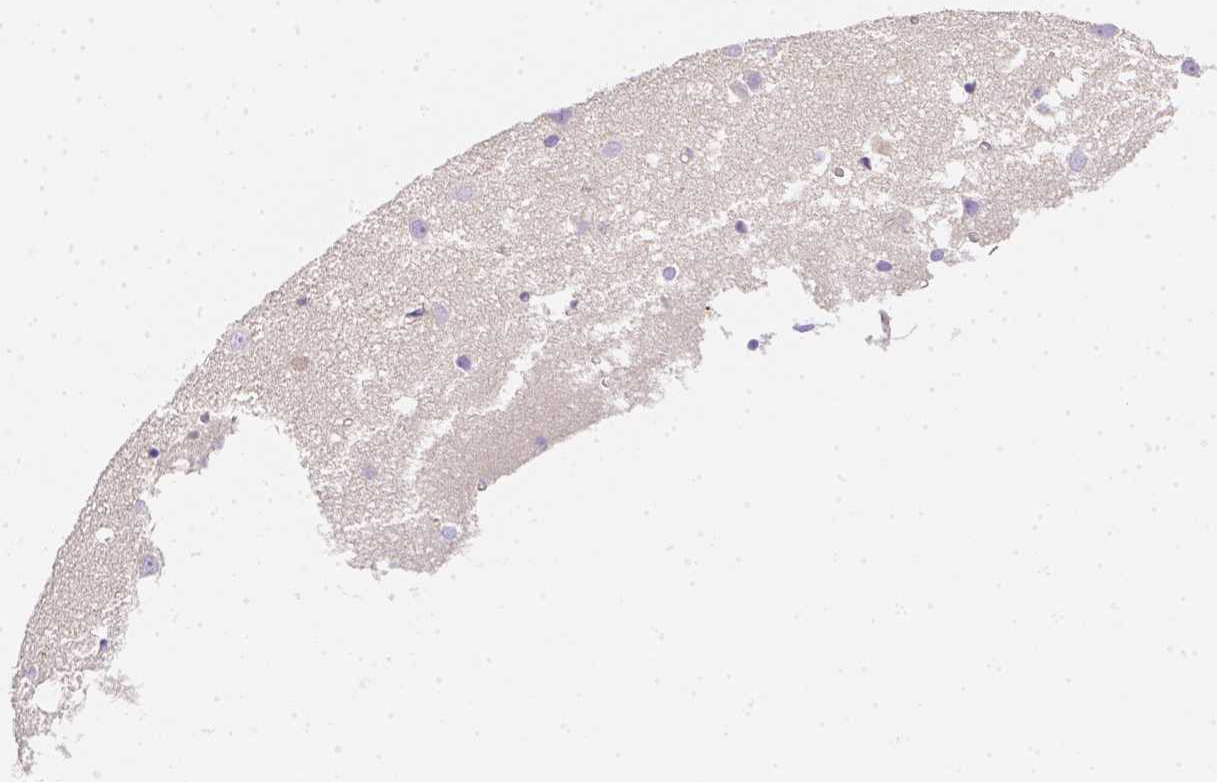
{"staining": {"intensity": "negative", "quantity": "none", "location": "none"}, "tissue": "cerebral cortex", "cell_type": "Endothelial cells", "image_type": "normal", "snomed": [{"axis": "morphology", "description": "Normal tissue, NOS"}, {"axis": "topography", "description": "Cerebral cortex"}], "caption": "Benign cerebral cortex was stained to show a protein in brown. There is no significant positivity in endothelial cells. Brightfield microscopy of immunohistochemistry (IHC) stained with DAB (brown) and hematoxylin (blue), captured at high magnification.", "gene": "ASAH2B", "patient": {"sex": "male", "age": 70}}